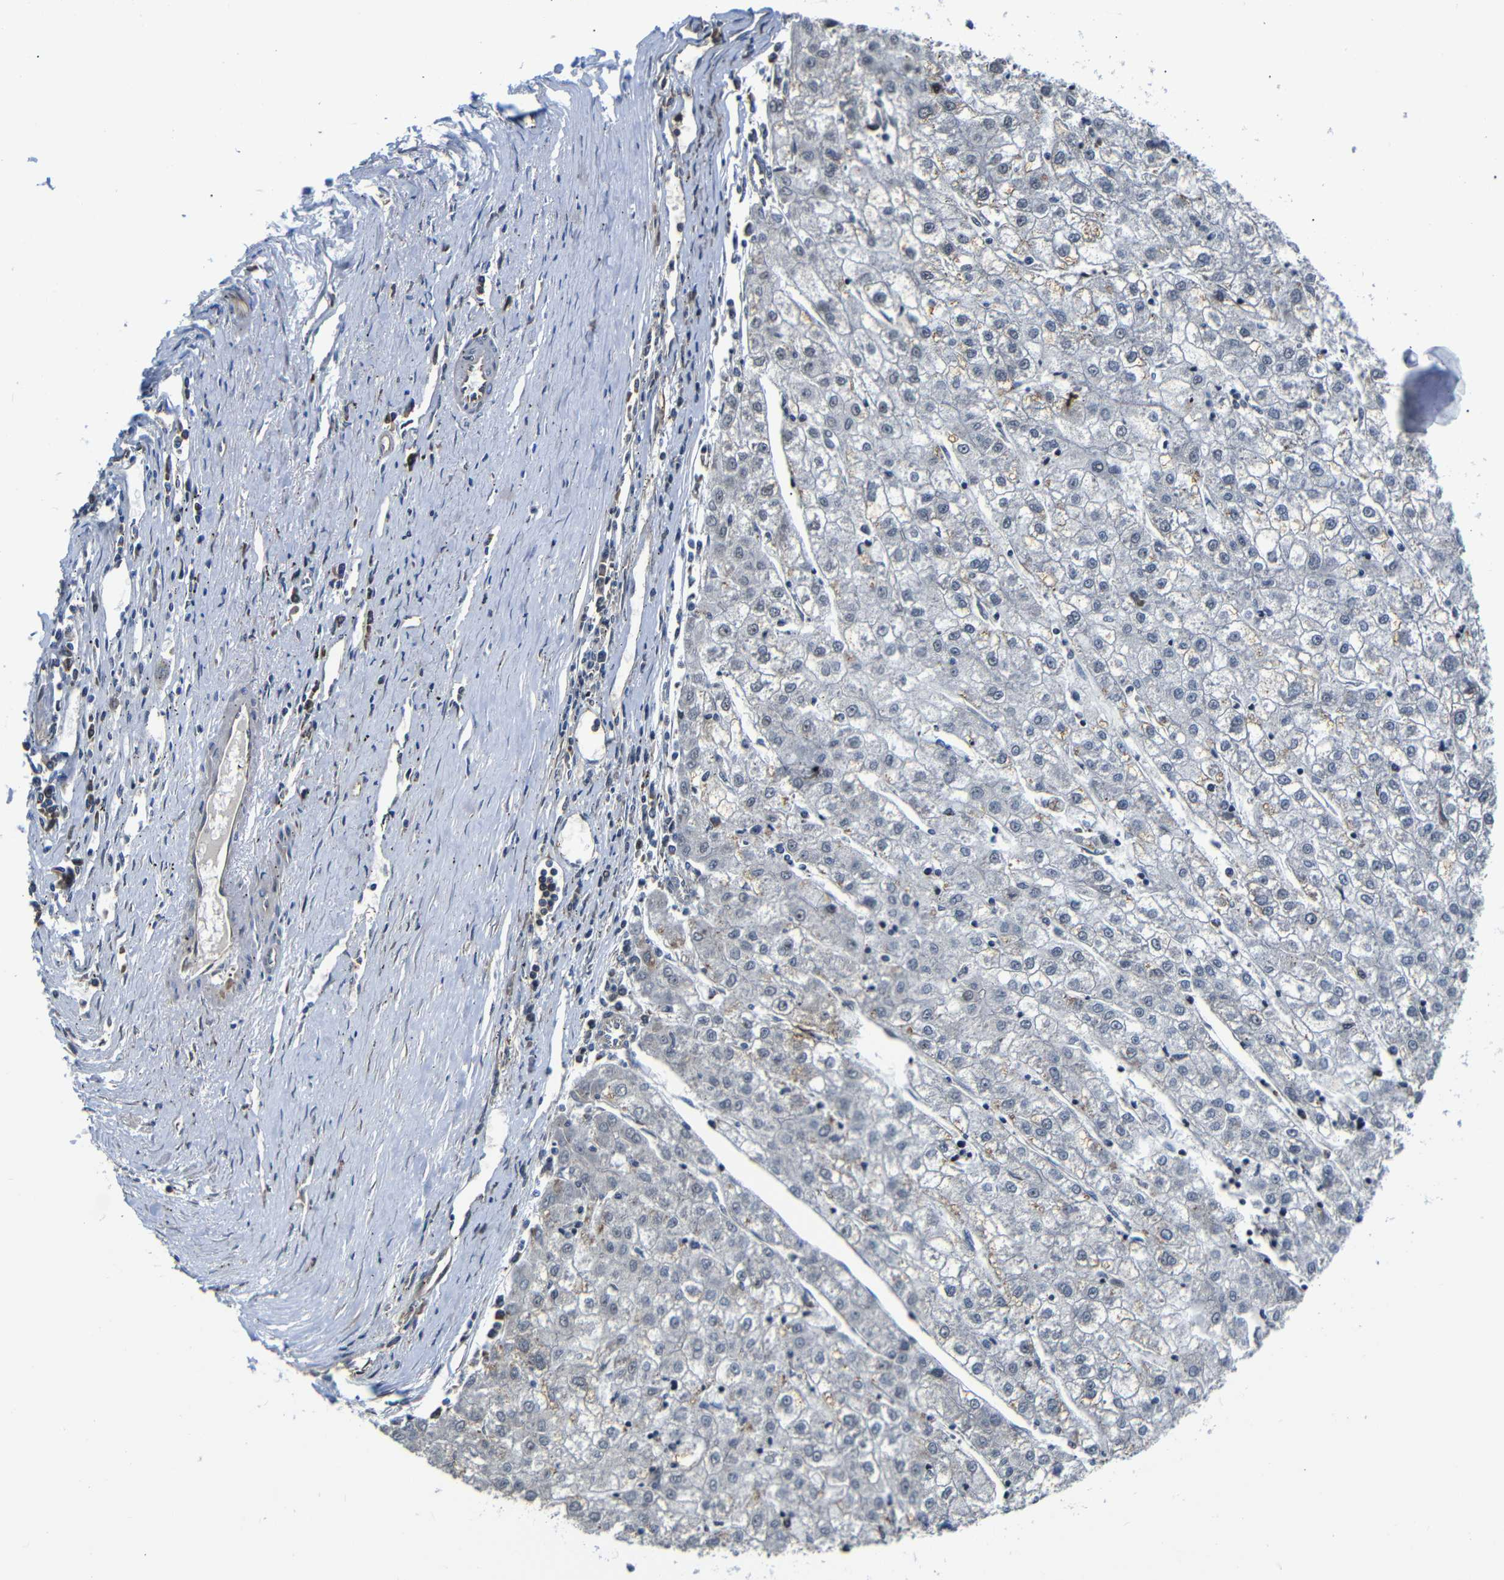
{"staining": {"intensity": "negative", "quantity": "none", "location": "none"}, "tissue": "liver cancer", "cell_type": "Tumor cells", "image_type": "cancer", "snomed": [{"axis": "morphology", "description": "Carcinoma, Hepatocellular, NOS"}, {"axis": "topography", "description": "Liver"}], "caption": "Immunohistochemistry (IHC) histopathology image of human hepatocellular carcinoma (liver) stained for a protein (brown), which displays no positivity in tumor cells.", "gene": "AFDN", "patient": {"sex": "male", "age": 72}}